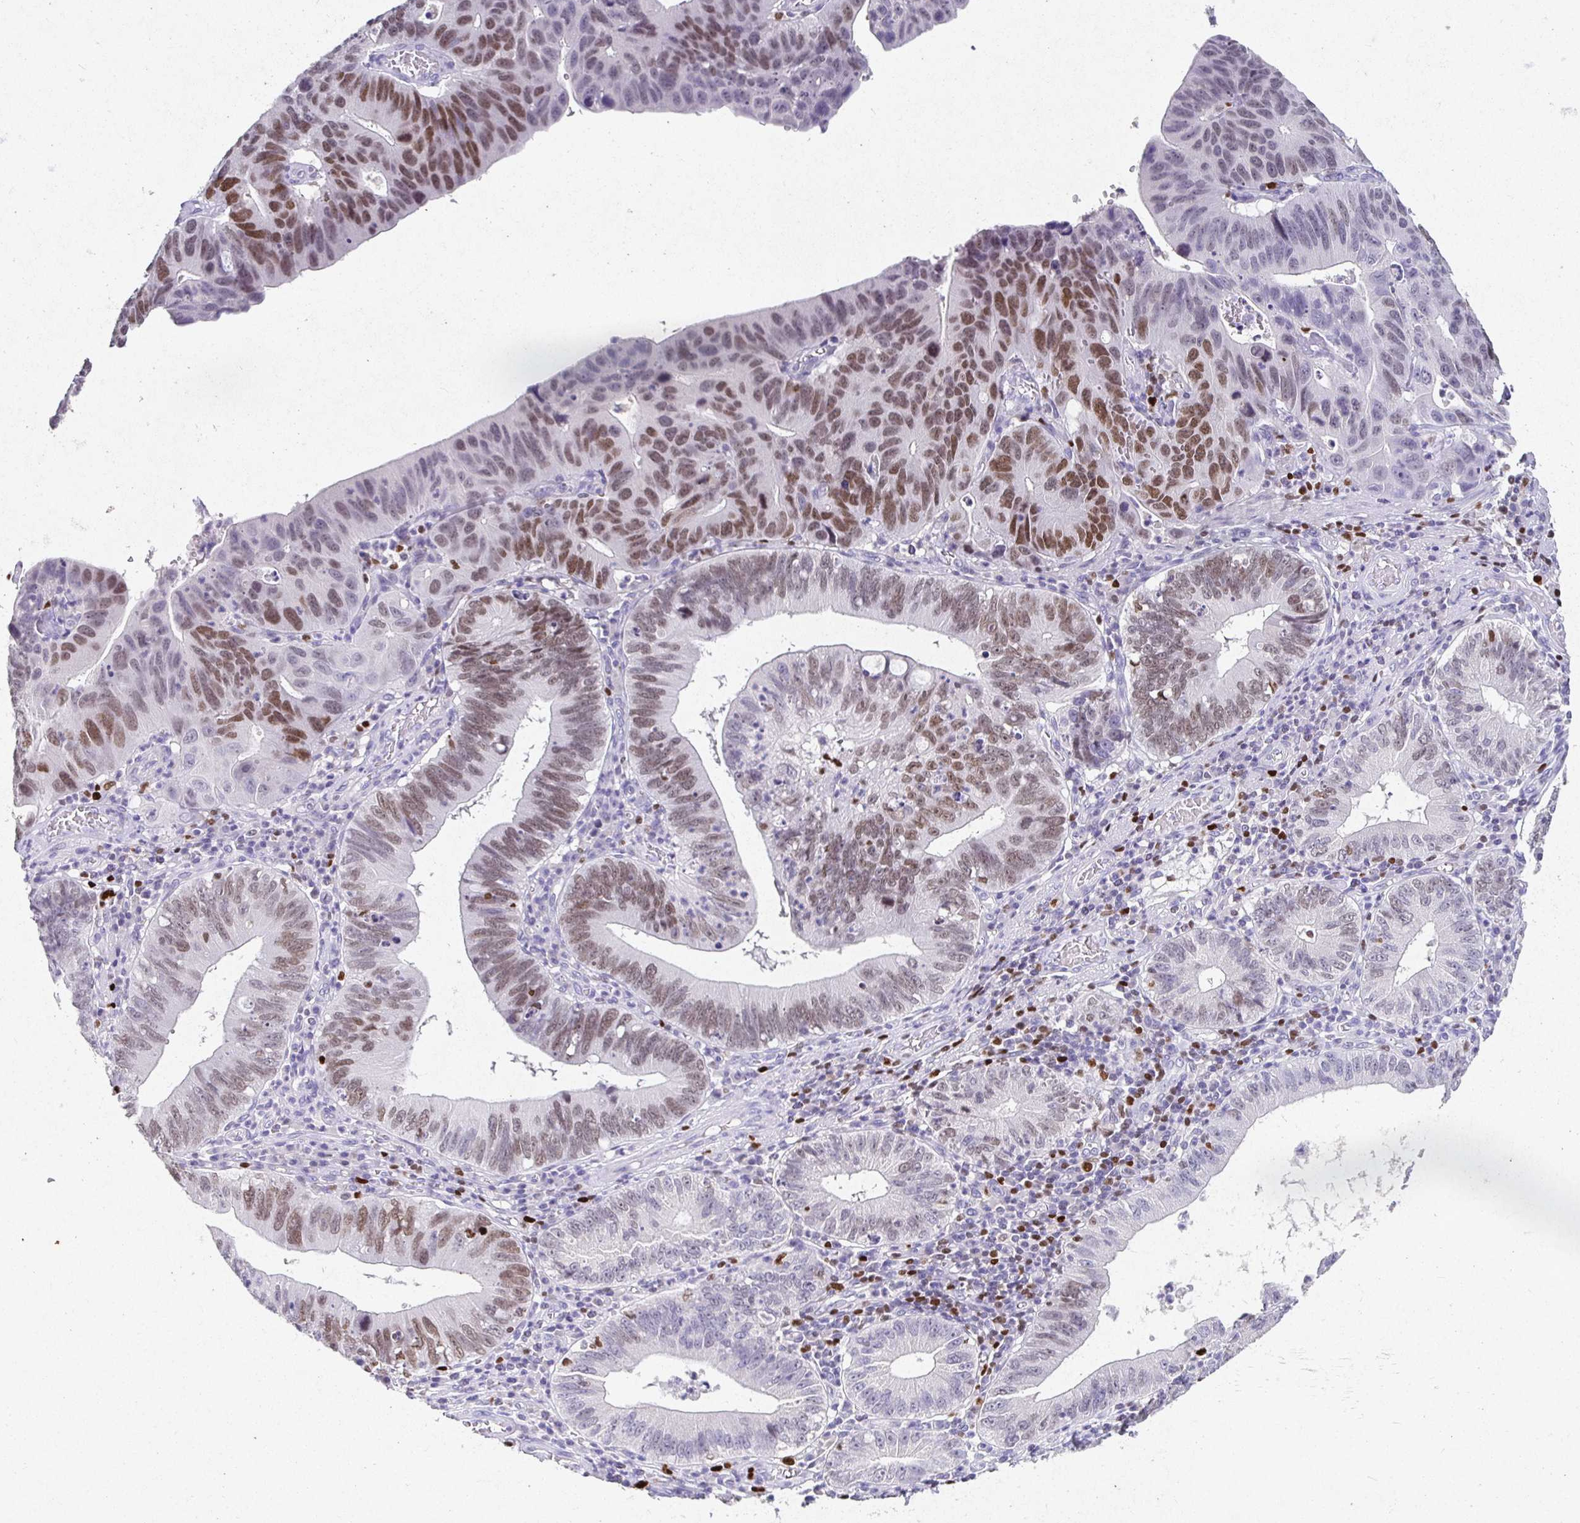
{"staining": {"intensity": "moderate", "quantity": "25%-75%", "location": "nuclear"}, "tissue": "stomach cancer", "cell_type": "Tumor cells", "image_type": "cancer", "snomed": [{"axis": "morphology", "description": "Adenocarcinoma, NOS"}, {"axis": "topography", "description": "Stomach"}], "caption": "A brown stain highlights moderate nuclear positivity of a protein in adenocarcinoma (stomach) tumor cells.", "gene": "SATB1", "patient": {"sex": "male", "age": 59}}